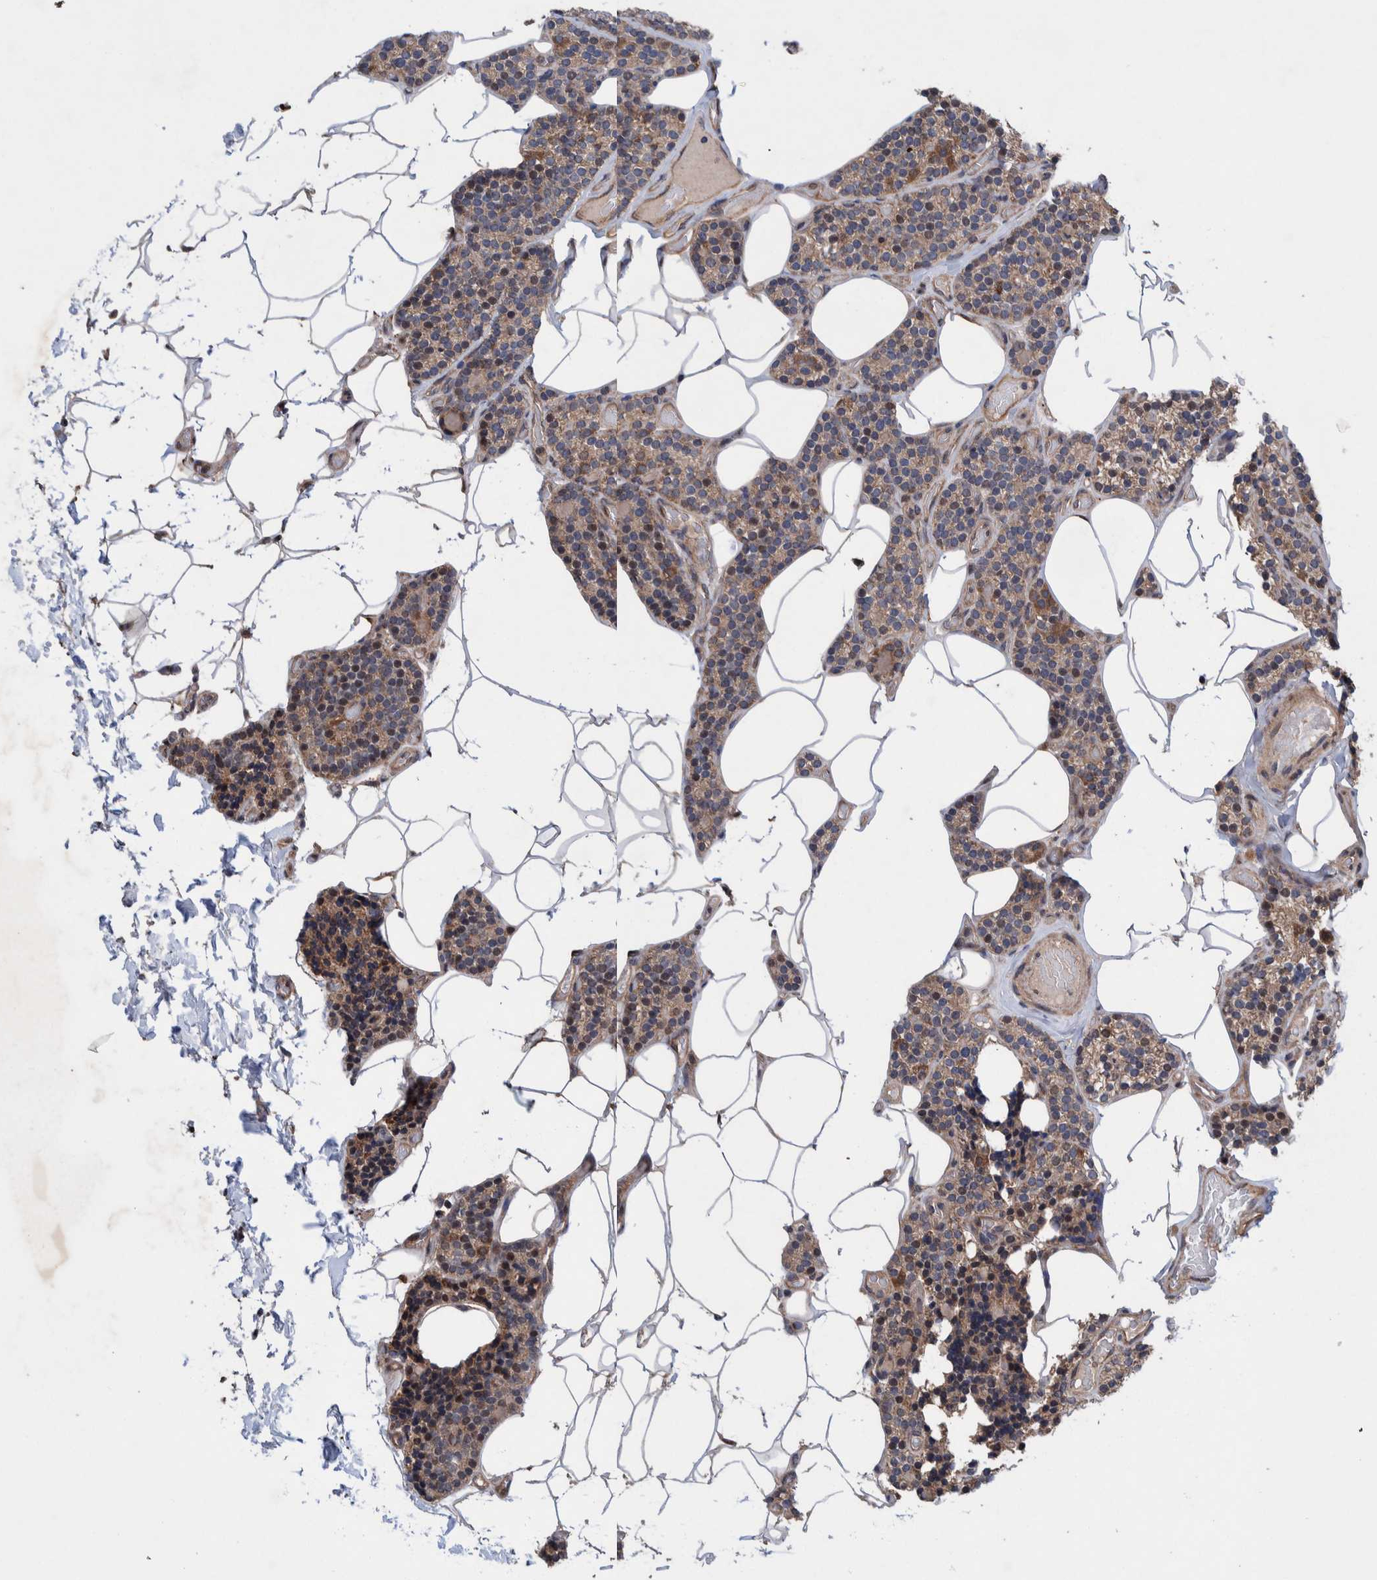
{"staining": {"intensity": "moderate", "quantity": ">75%", "location": "cytoplasmic/membranous"}, "tissue": "parathyroid gland", "cell_type": "Glandular cells", "image_type": "normal", "snomed": [{"axis": "morphology", "description": "Normal tissue, NOS"}, {"axis": "topography", "description": "Parathyroid gland"}], "caption": "Glandular cells display medium levels of moderate cytoplasmic/membranous staining in approximately >75% of cells in unremarkable human parathyroid gland. (DAB IHC, brown staining for protein, blue staining for nuclei).", "gene": "PIK3R6", "patient": {"sex": "male", "age": 52}}